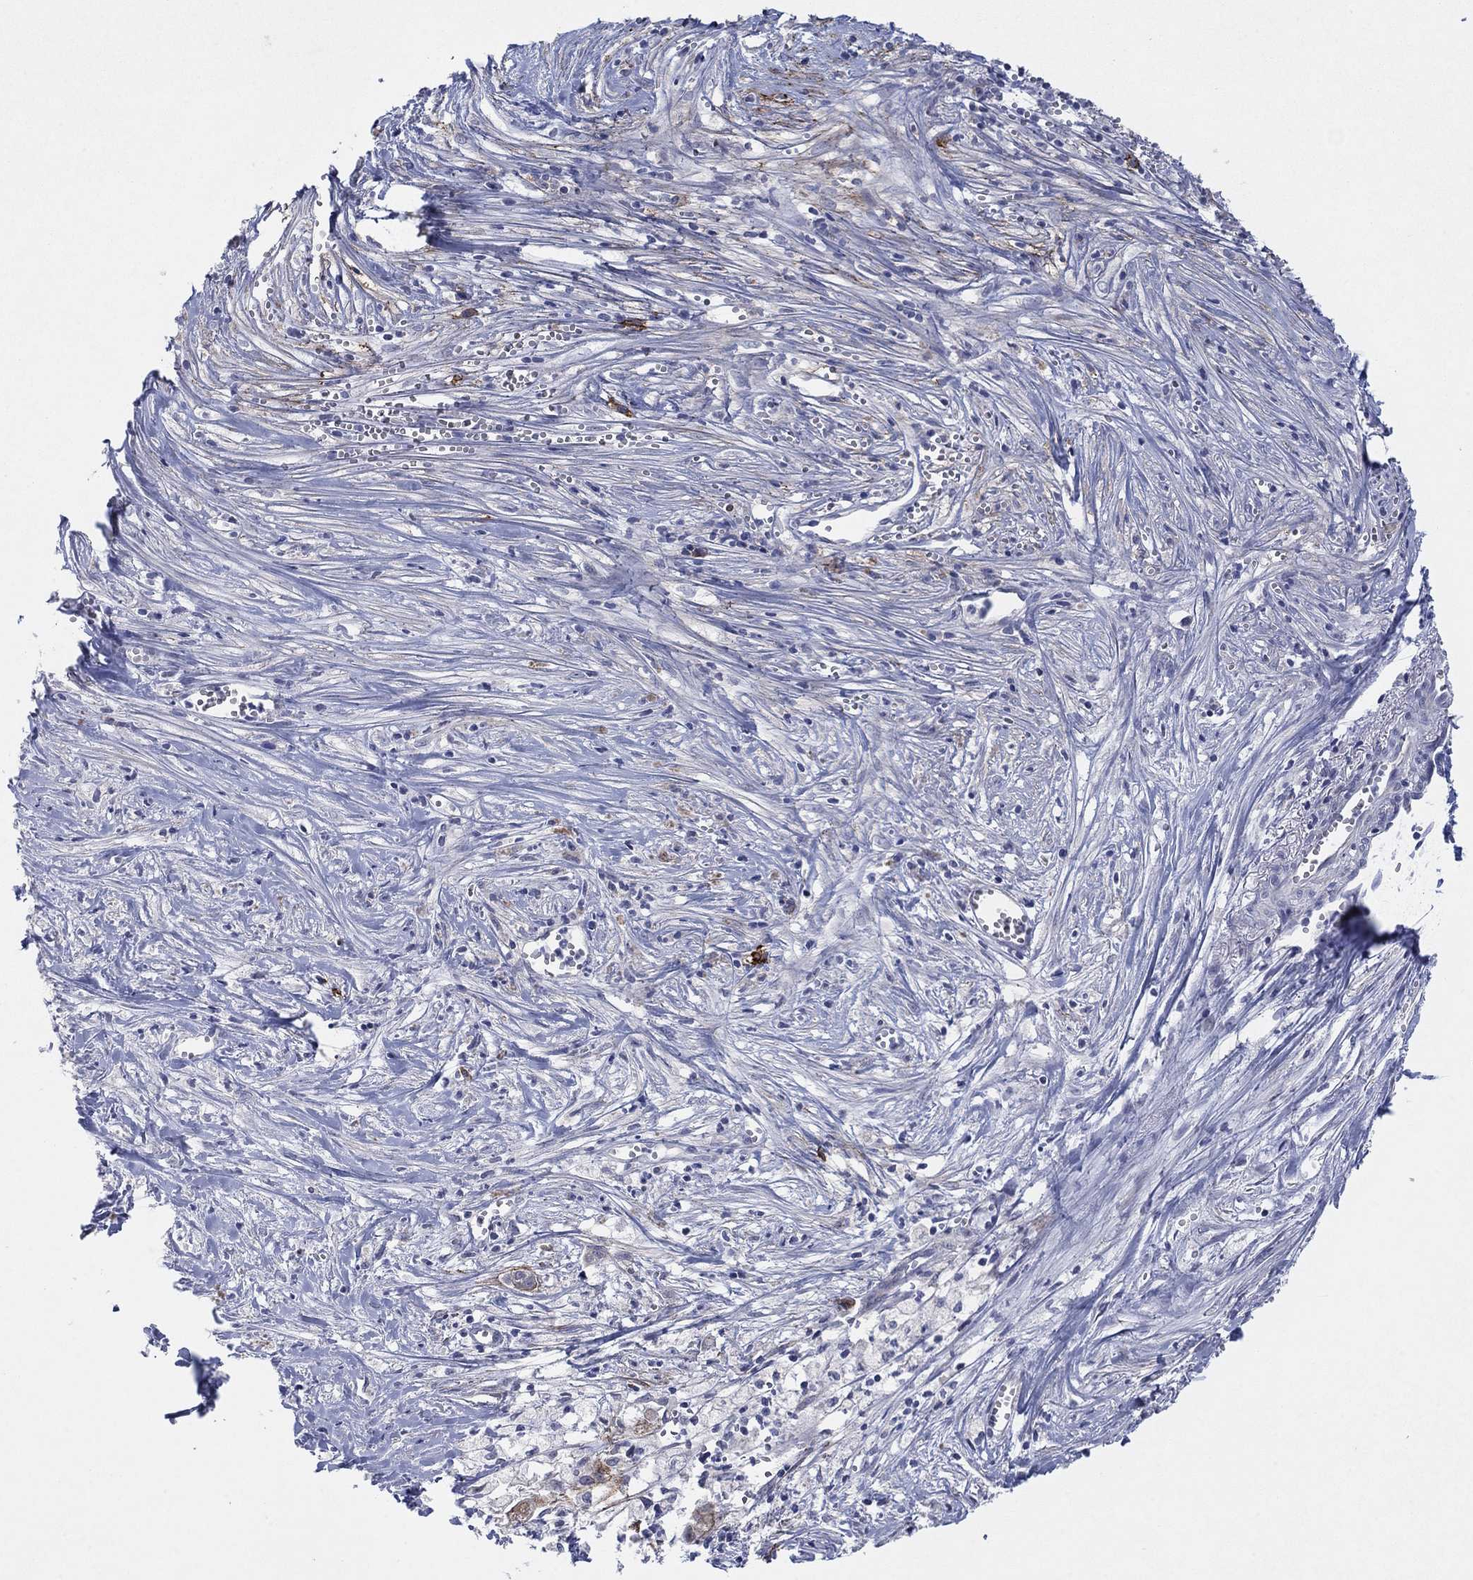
{"staining": {"intensity": "strong", "quantity": "<25%", "location": "cytoplasmic/membranous"}, "tissue": "pancreatic cancer", "cell_type": "Tumor cells", "image_type": "cancer", "snomed": [{"axis": "morphology", "description": "Adenocarcinoma, NOS"}, {"axis": "topography", "description": "Pancreas"}], "caption": "A histopathology image of human pancreatic adenocarcinoma stained for a protein reveals strong cytoplasmic/membranous brown staining in tumor cells. The protein of interest is stained brown, and the nuclei are stained in blue (DAB IHC with brightfield microscopy, high magnification).", "gene": "SDC1", "patient": {"sex": "male", "age": 71}}